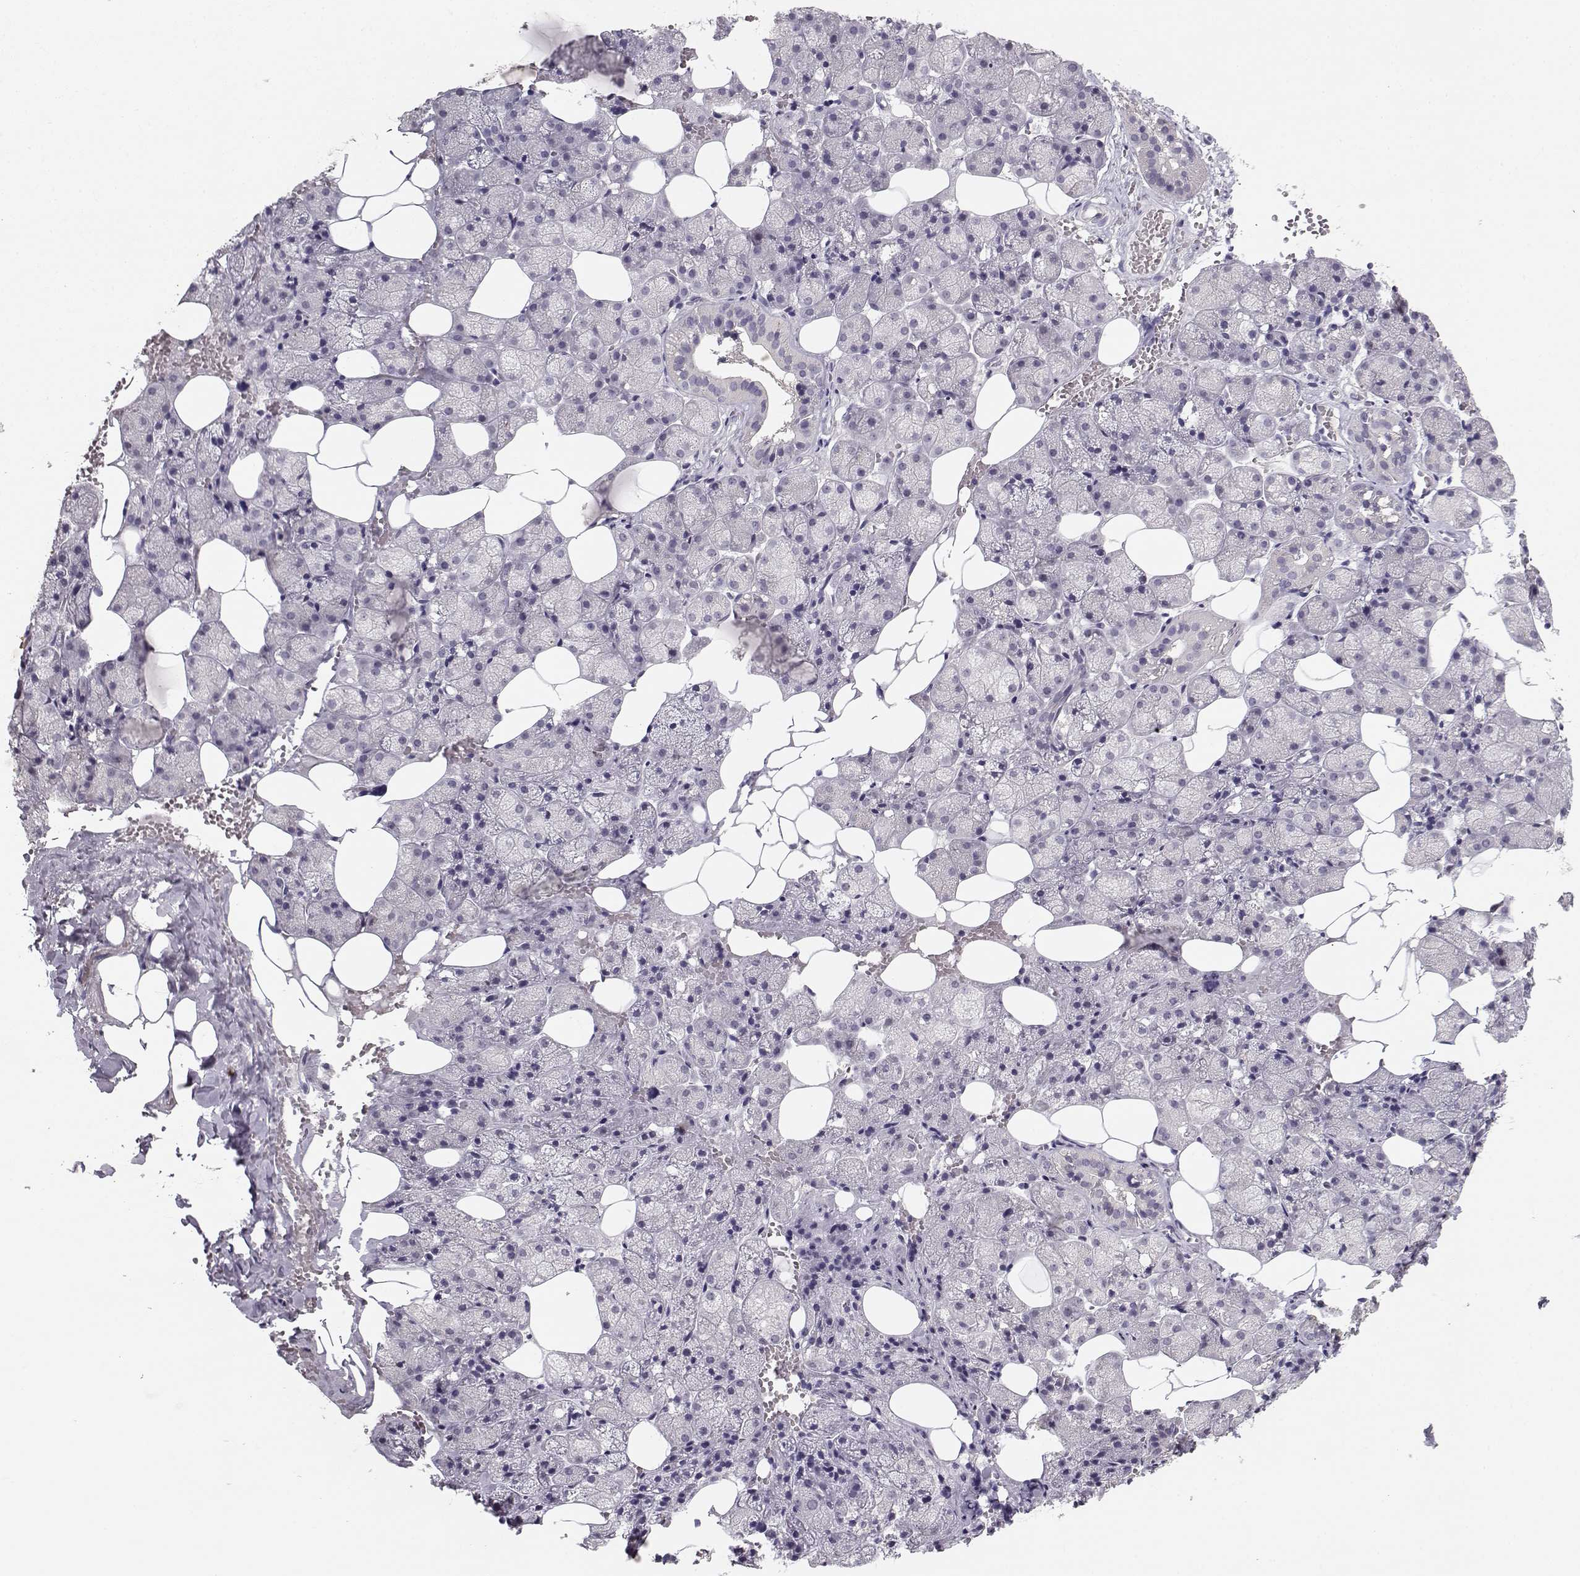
{"staining": {"intensity": "negative", "quantity": "none", "location": "none"}, "tissue": "salivary gland", "cell_type": "Glandular cells", "image_type": "normal", "snomed": [{"axis": "morphology", "description": "Normal tissue, NOS"}, {"axis": "topography", "description": "Salivary gland"}], "caption": "Normal salivary gland was stained to show a protein in brown. There is no significant positivity in glandular cells.", "gene": "UROC1", "patient": {"sex": "male", "age": 38}}